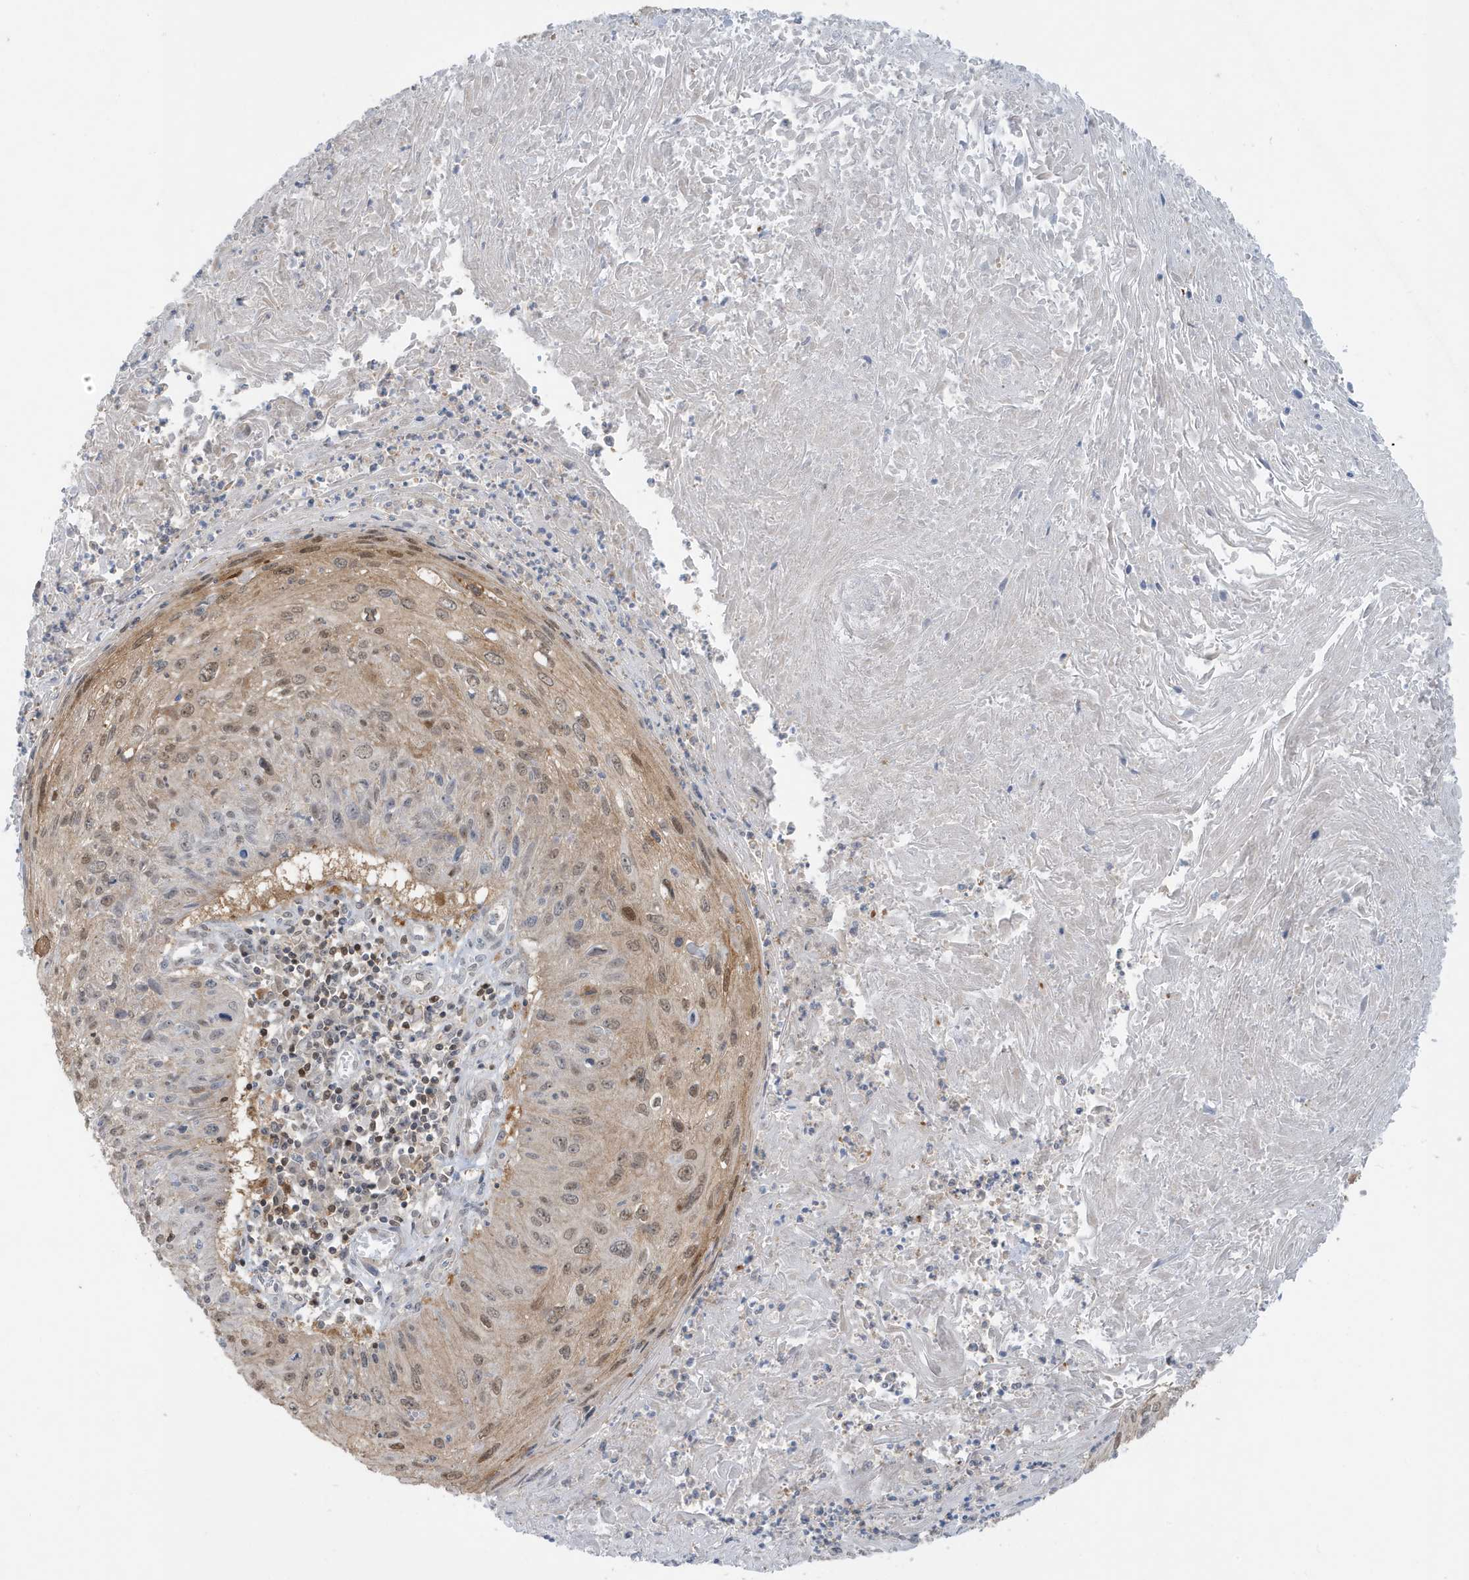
{"staining": {"intensity": "weak", "quantity": "25%-75%", "location": "cytoplasmic/membranous,nuclear"}, "tissue": "cervical cancer", "cell_type": "Tumor cells", "image_type": "cancer", "snomed": [{"axis": "morphology", "description": "Squamous cell carcinoma, NOS"}, {"axis": "topography", "description": "Cervix"}], "caption": "IHC (DAB (3,3'-diaminobenzidine)) staining of human cervical squamous cell carcinoma shows weak cytoplasmic/membranous and nuclear protein expression in about 25%-75% of tumor cells. (Stains: DAB in brown, nuclei in blue, Microscopy: brightfield microscopy at high magnification).", "gene": "OGA", "patient": {"sex": "female", "age": 51}}